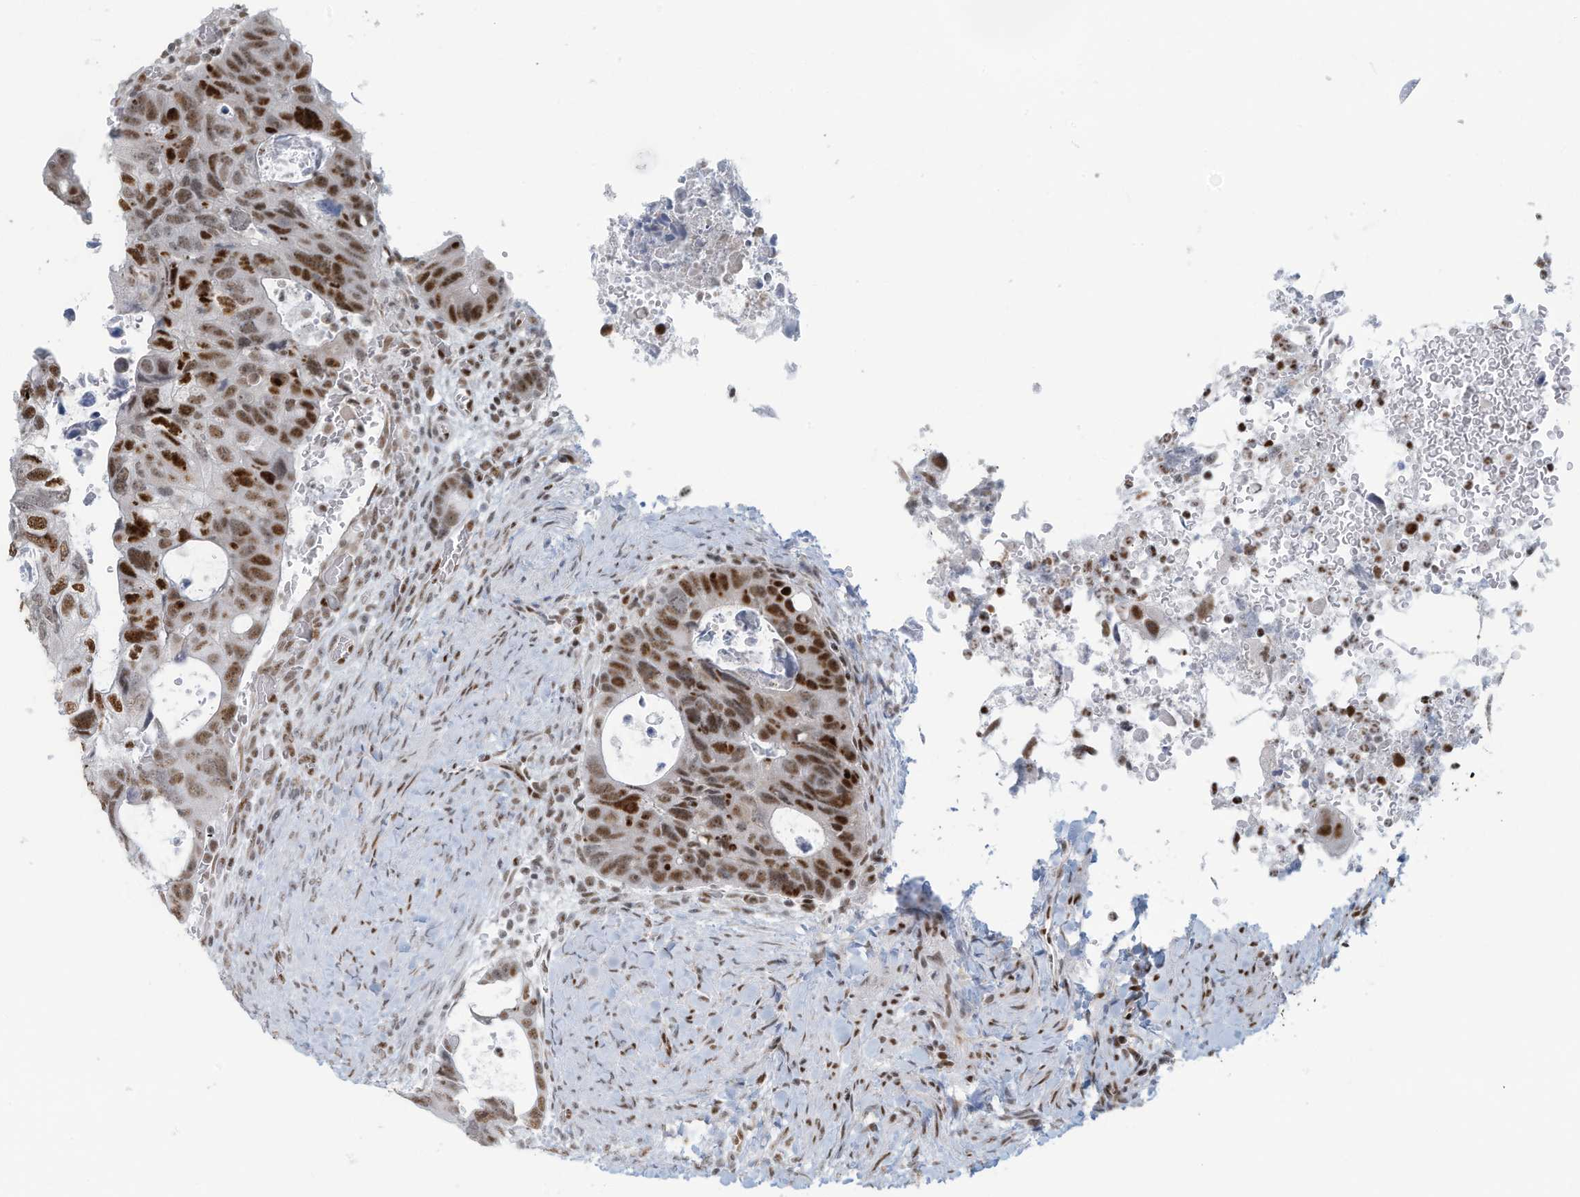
{"staining": {"intensity": "strong", "quantity": "25%-75%", "location": "nuclear"}, "tissue": "colorectal cancer", "cell_type": "Tumor cells", "image_type": "cancer", "snomed": [{"axis": "morphology", "description": "Adenocarcinoma, NOS"}, {"axis": "topography", "description": "Rectum"}], "caption": "An immunohistochemistry histopathology image of neoplastic tissue is shown. Protein staining in brown highlights strong nuclear positivity in colorectal adenocarcinoma within tumor cells. (brown staining indicates protein expression, while blue staining denotes nuclei).", "gene": "SARNP", "patient": {"sex": "male", "age": 59}}